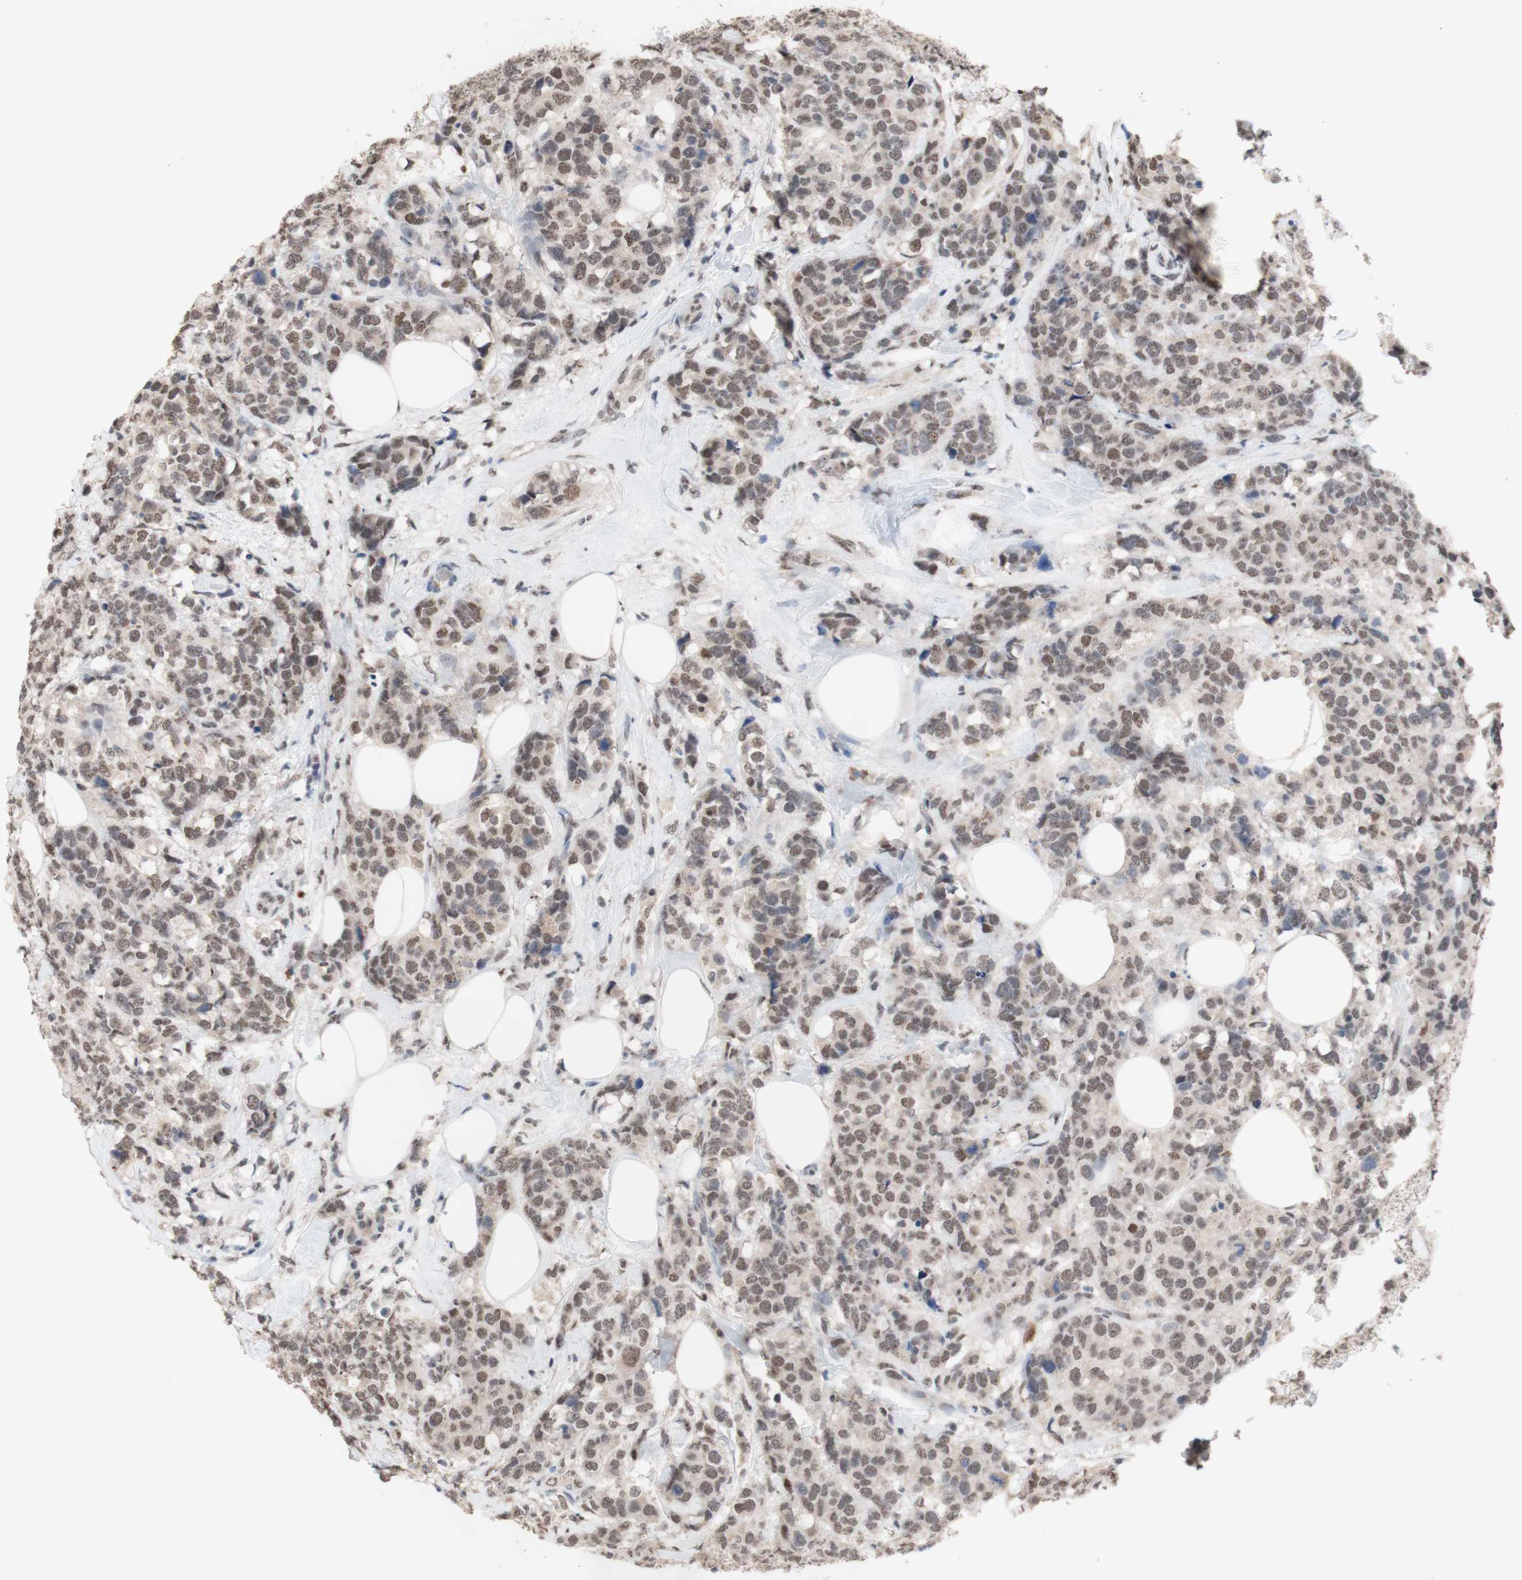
{"staining": {"intensity": "moderate", "quantity": ">75%", "location": "nuclear"}, "tissue": "breast cancer", "cell_type": "Tumor cells", "image_type": "cancer", "snomed": [{"axis": "morphology", "description": "Lobular carcinoma"}, {"axis": "topography", "description": "Breast"}], "caption": "Lobular carcinoma (breast) was stained to show a protein in brown. There is medium levels of moderate nuclear staining in approximately >75% of tumor cells. (DAB IHC, brown staining for protein, blue staining for nuclei).", "gene": "SFPQ", "patient": {"sex": "female", "age": 59}}